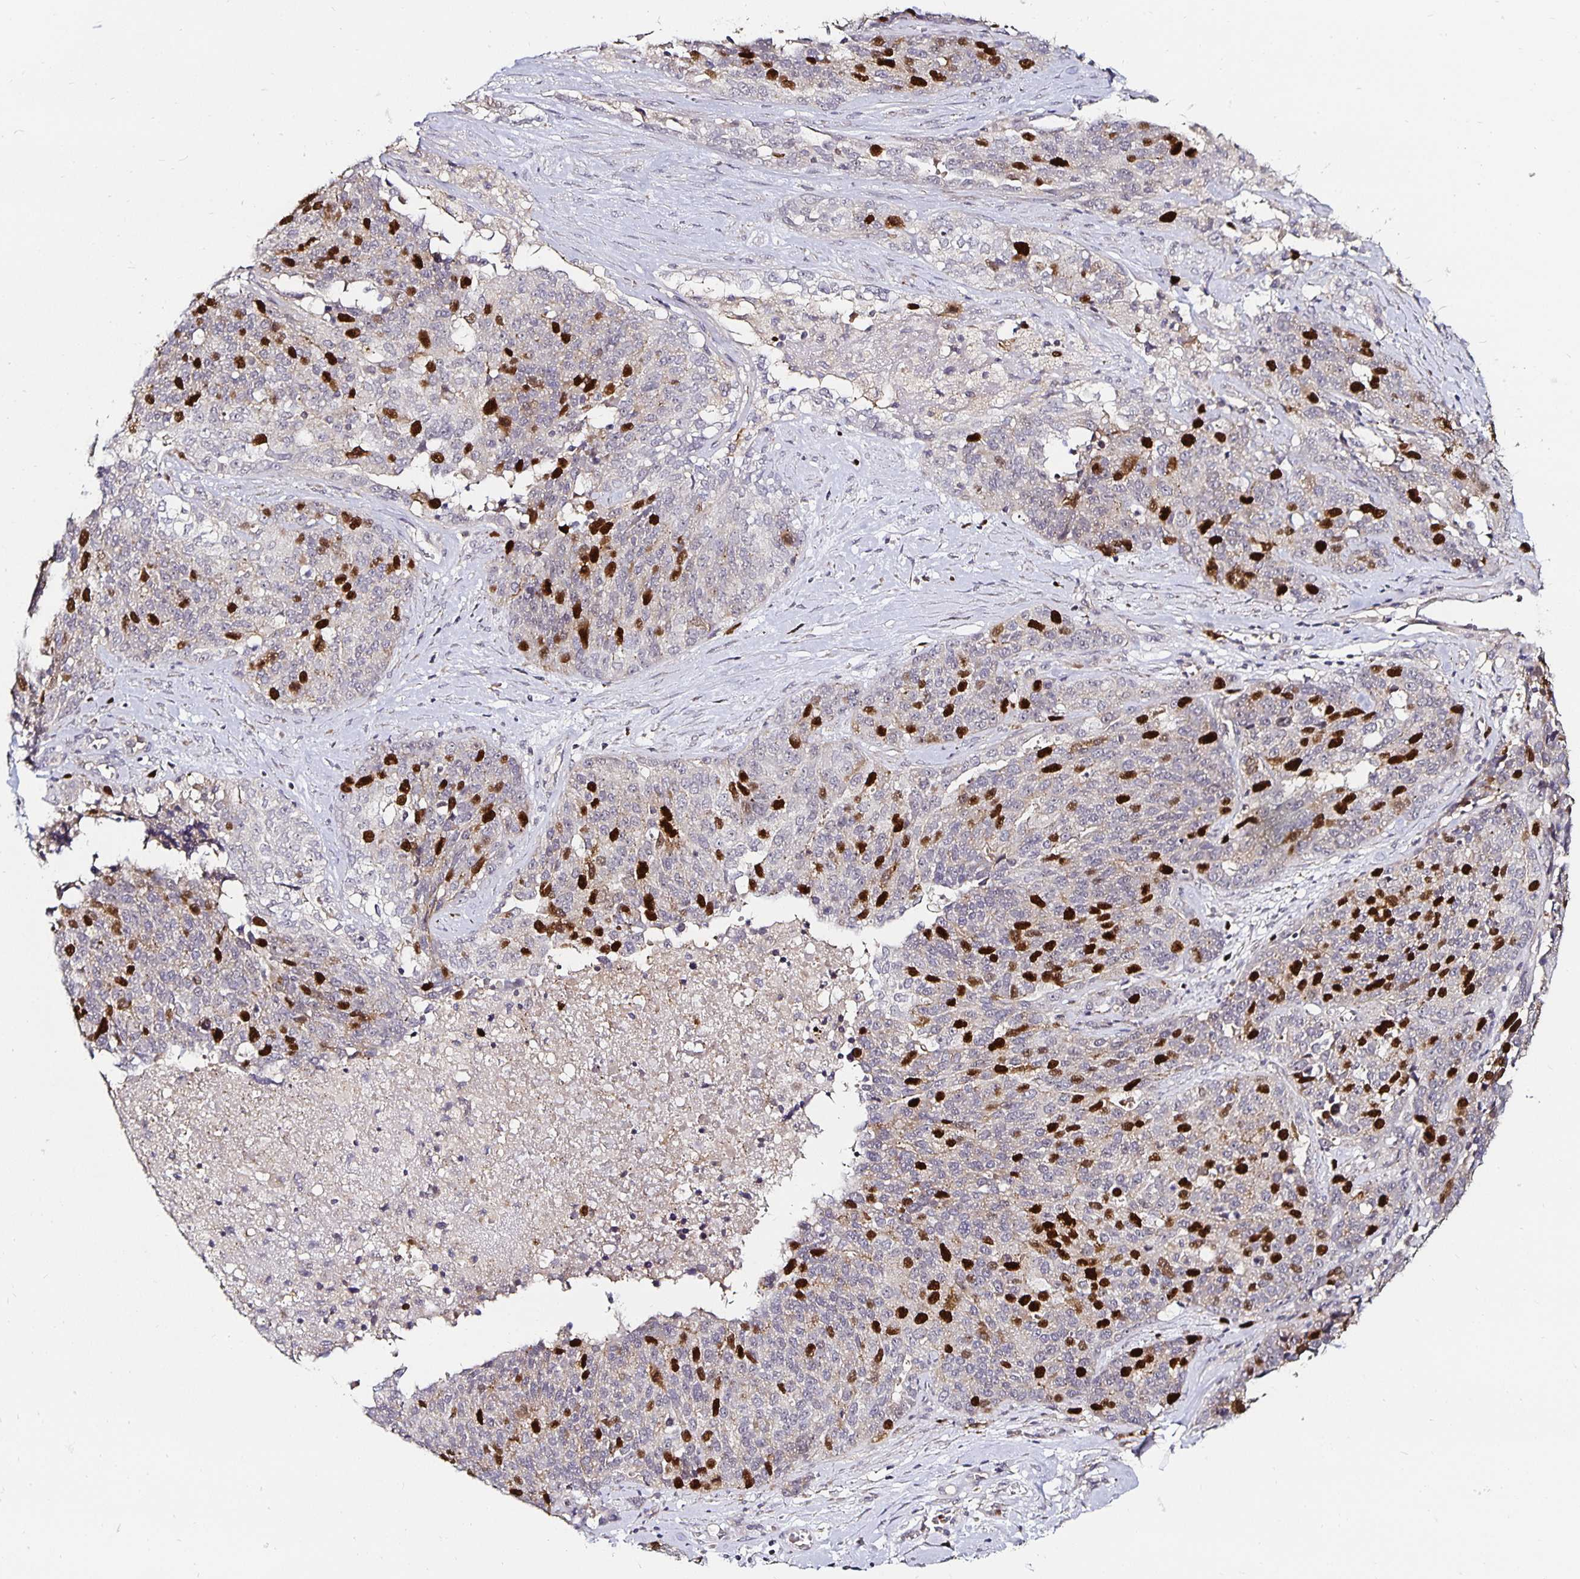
{"staining": {"intensity": "strong", "quantity": "<25%", "location": "nuclear"}, "tissue": "ovarian cancer", "cell_type": "Tumor cells", "image_type": "cancer", "snomed": [{"axis": "morphology", "description": "Cystadenocarcinoma, serous, NOS"}, {"axis": "topography", "description": "Ovary"}], "caption": "Serous cystadenocarcinoma (ovarian) tissue exhibits strong nuclear positivity in approximately <25% of tumor cells", "gene": "ANLN", "patient": {"sex": "female", "age": 44}}